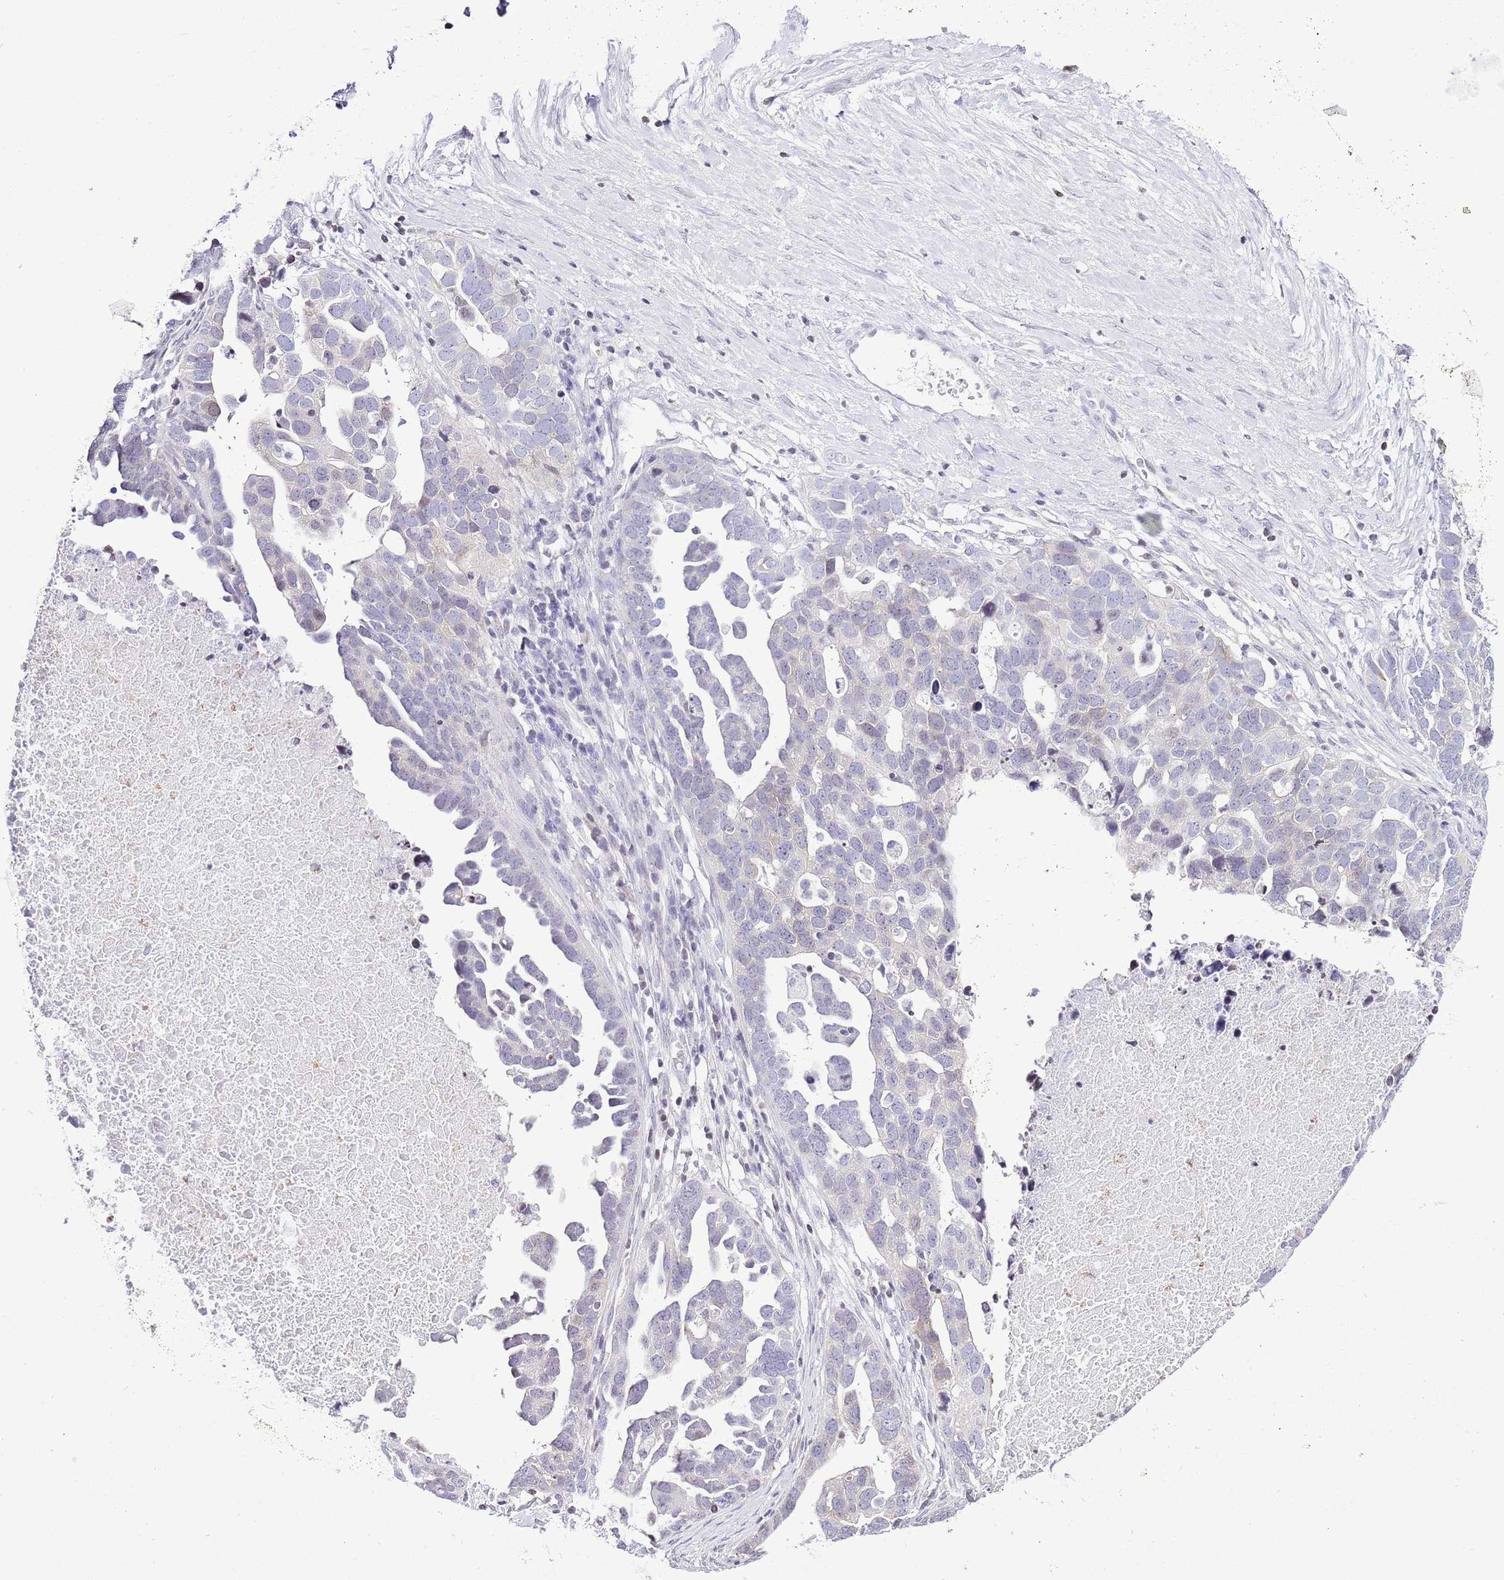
{"staining": {"intensity": "negative", "quantity": "none", "location": "none"}, "tissue": "ovarian cancer", "cell_type": "Tumor cells", "image_type": "cancer", "snomed": [{"axis": "morphology", "description": "Cystadenocarcinoma, serous, NOS"}, {"axis": "topography", "description": "Ovary"}], "caption": "Immunohistochemistry (IHC) histopathology image of neoplastic tissue: ovarian cancer (serous cystadenocarcinoma) stained with DAB (3,3'-diaminobenzidine) reveals no significant protein positivity in tumor cells.", "gene": "PRR15", "patient": {"sex": "female", "age": 54}}